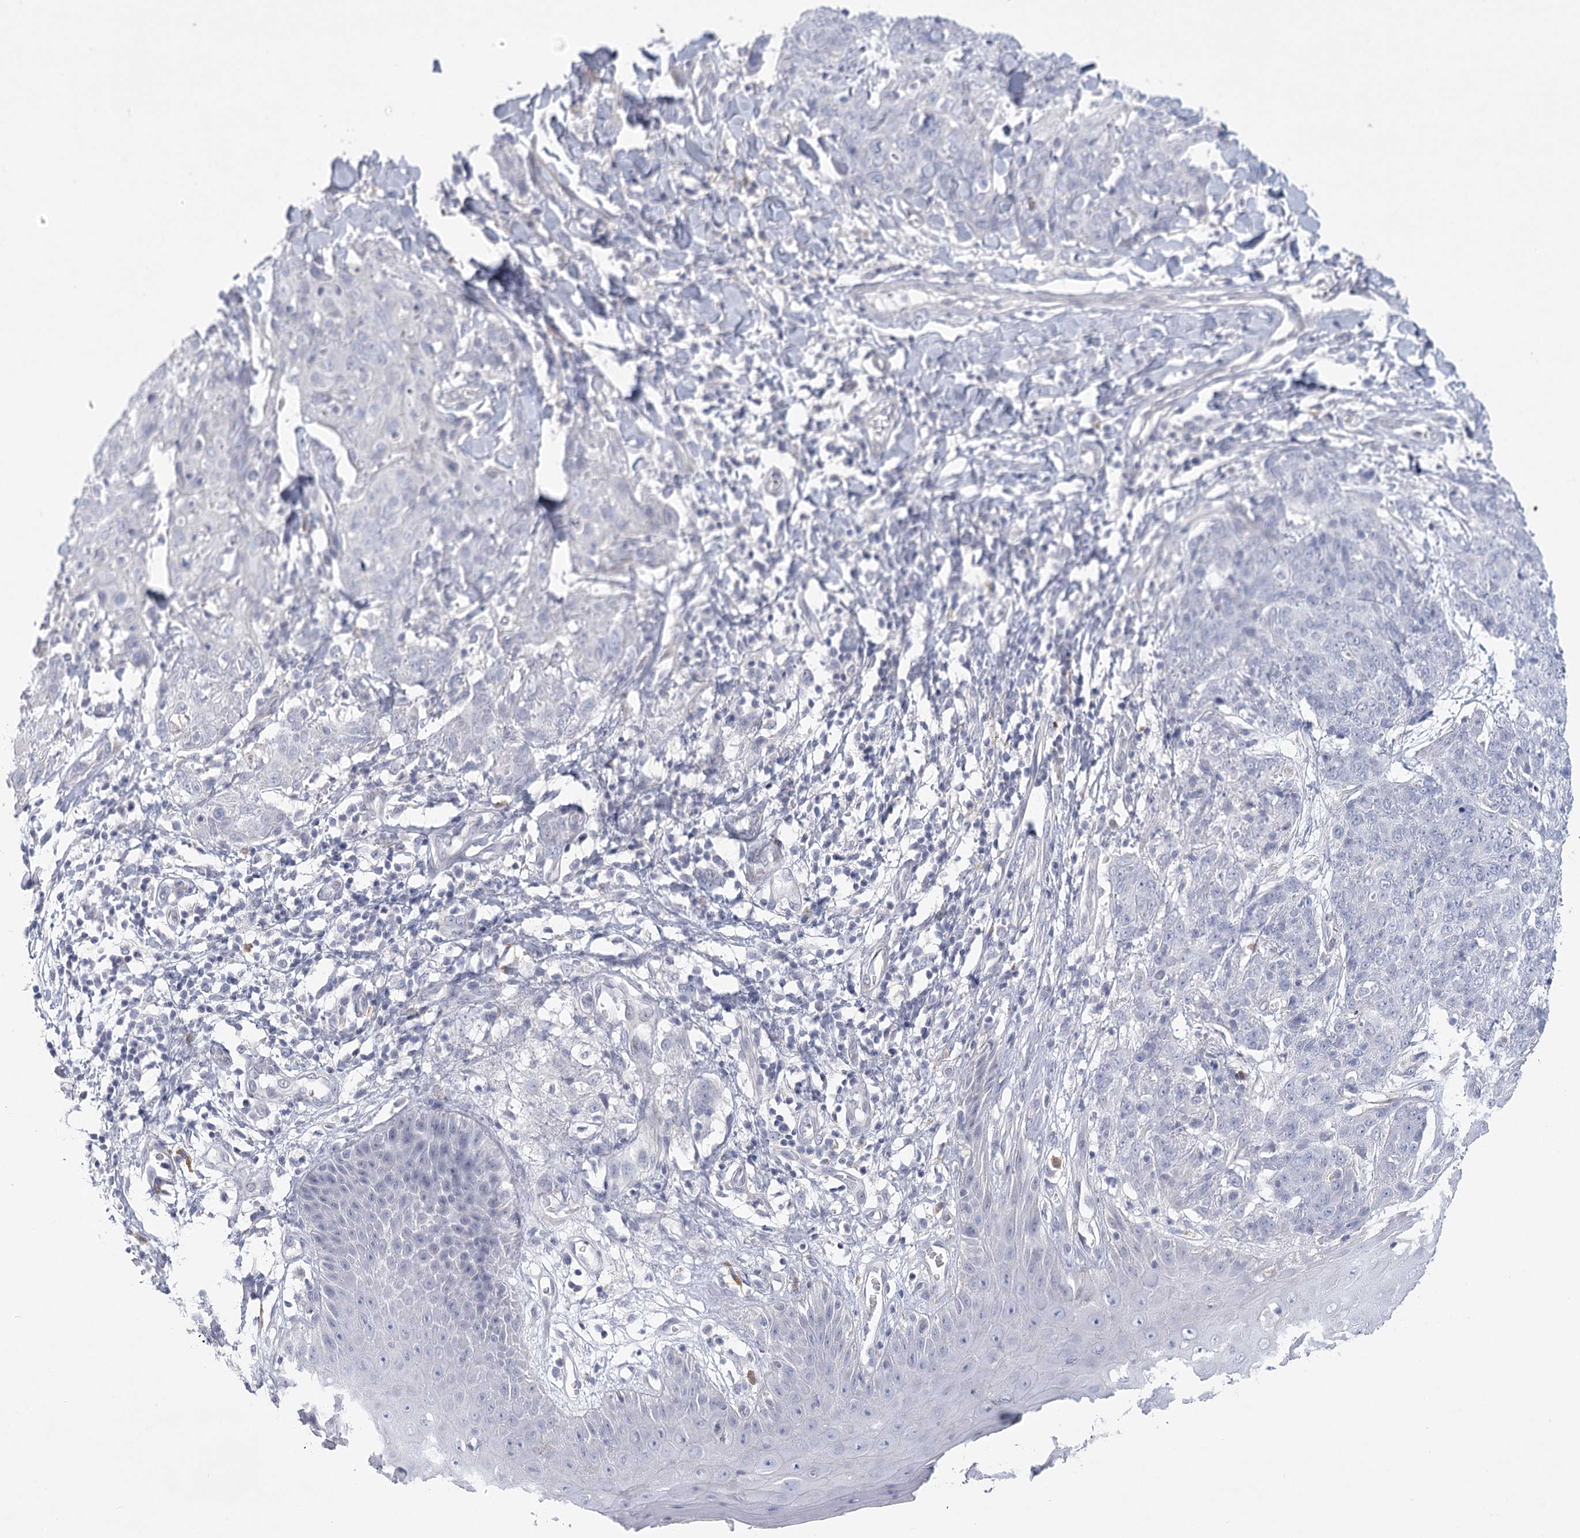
{"staining": {"intensity": "negative", "quantity": "none", "location": "none"}, "tissue": "skin cancer", "cell_type": "Tumor cells", "image_type": "cancer", "snomed": [{"axis": "morphology", "description": "Squamous cell carcinoma, NOS"}, {"axis": "topography", "description": "Skin"}, {"axis": "topography", "description": "Vulva"}], "caption": "Image shows no significant protein expression in tumor cells of squamous cell carcinoma (skin).", "gene": "FAM76B", "patient": {"sex": "female", "age": 85}}